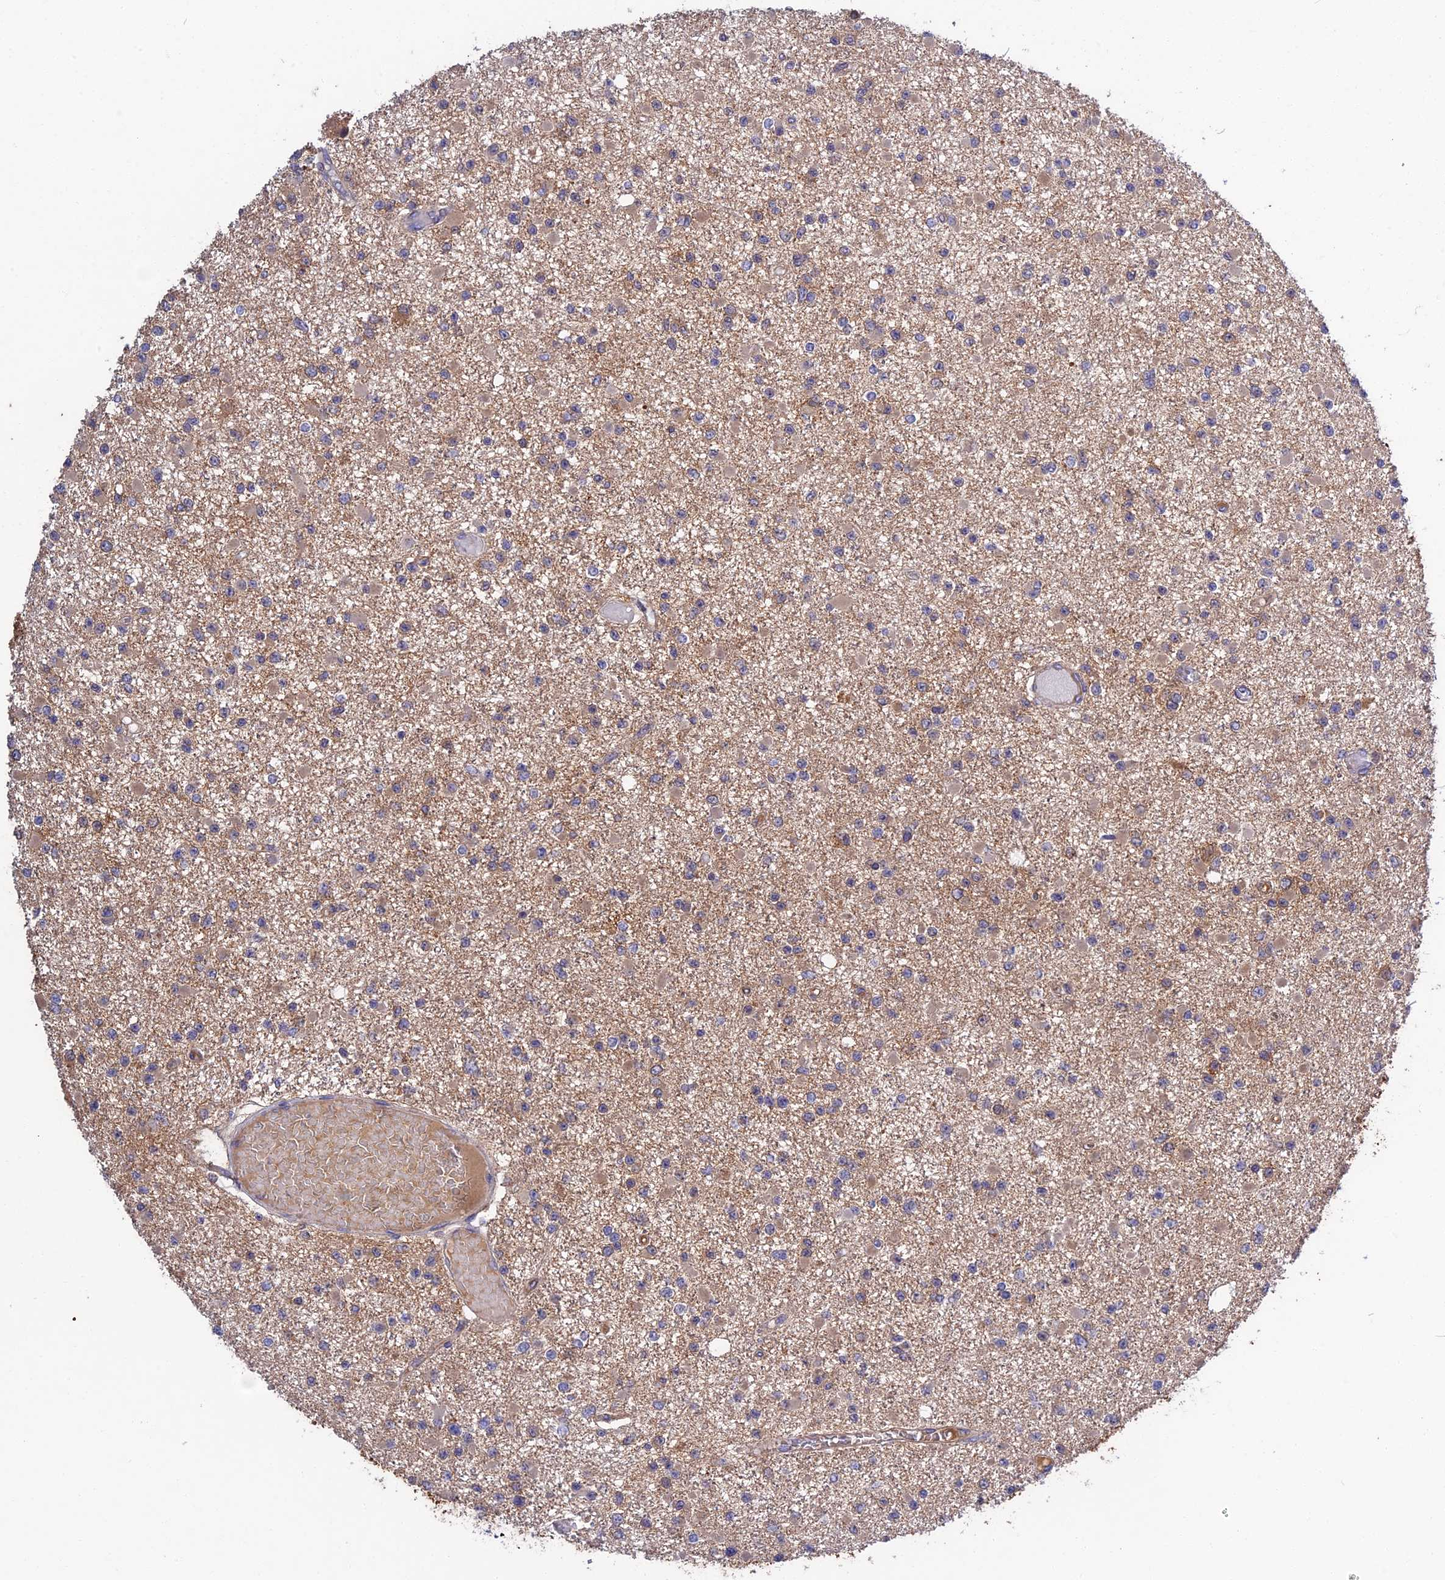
{"staining": {"intensity": "negative", "quantity": "none", "location": "none"}, "tissue": "glioma", "cell_type": "Tumor cells", "image_type": "cancer", "snomed": [{"axis": "morphology", "description": "Glioma, malignant, Low grade"}, {"axis": "topography", "description": "Brain"}], "caption": "The immunohistochemistry (IHC) image has no significant expression in tumor cells of malignant low-grade glioma tissue. Nuclei are stained in blue.", "gene": "CRACD", "patient": {"sex": "female", "age": 22}}